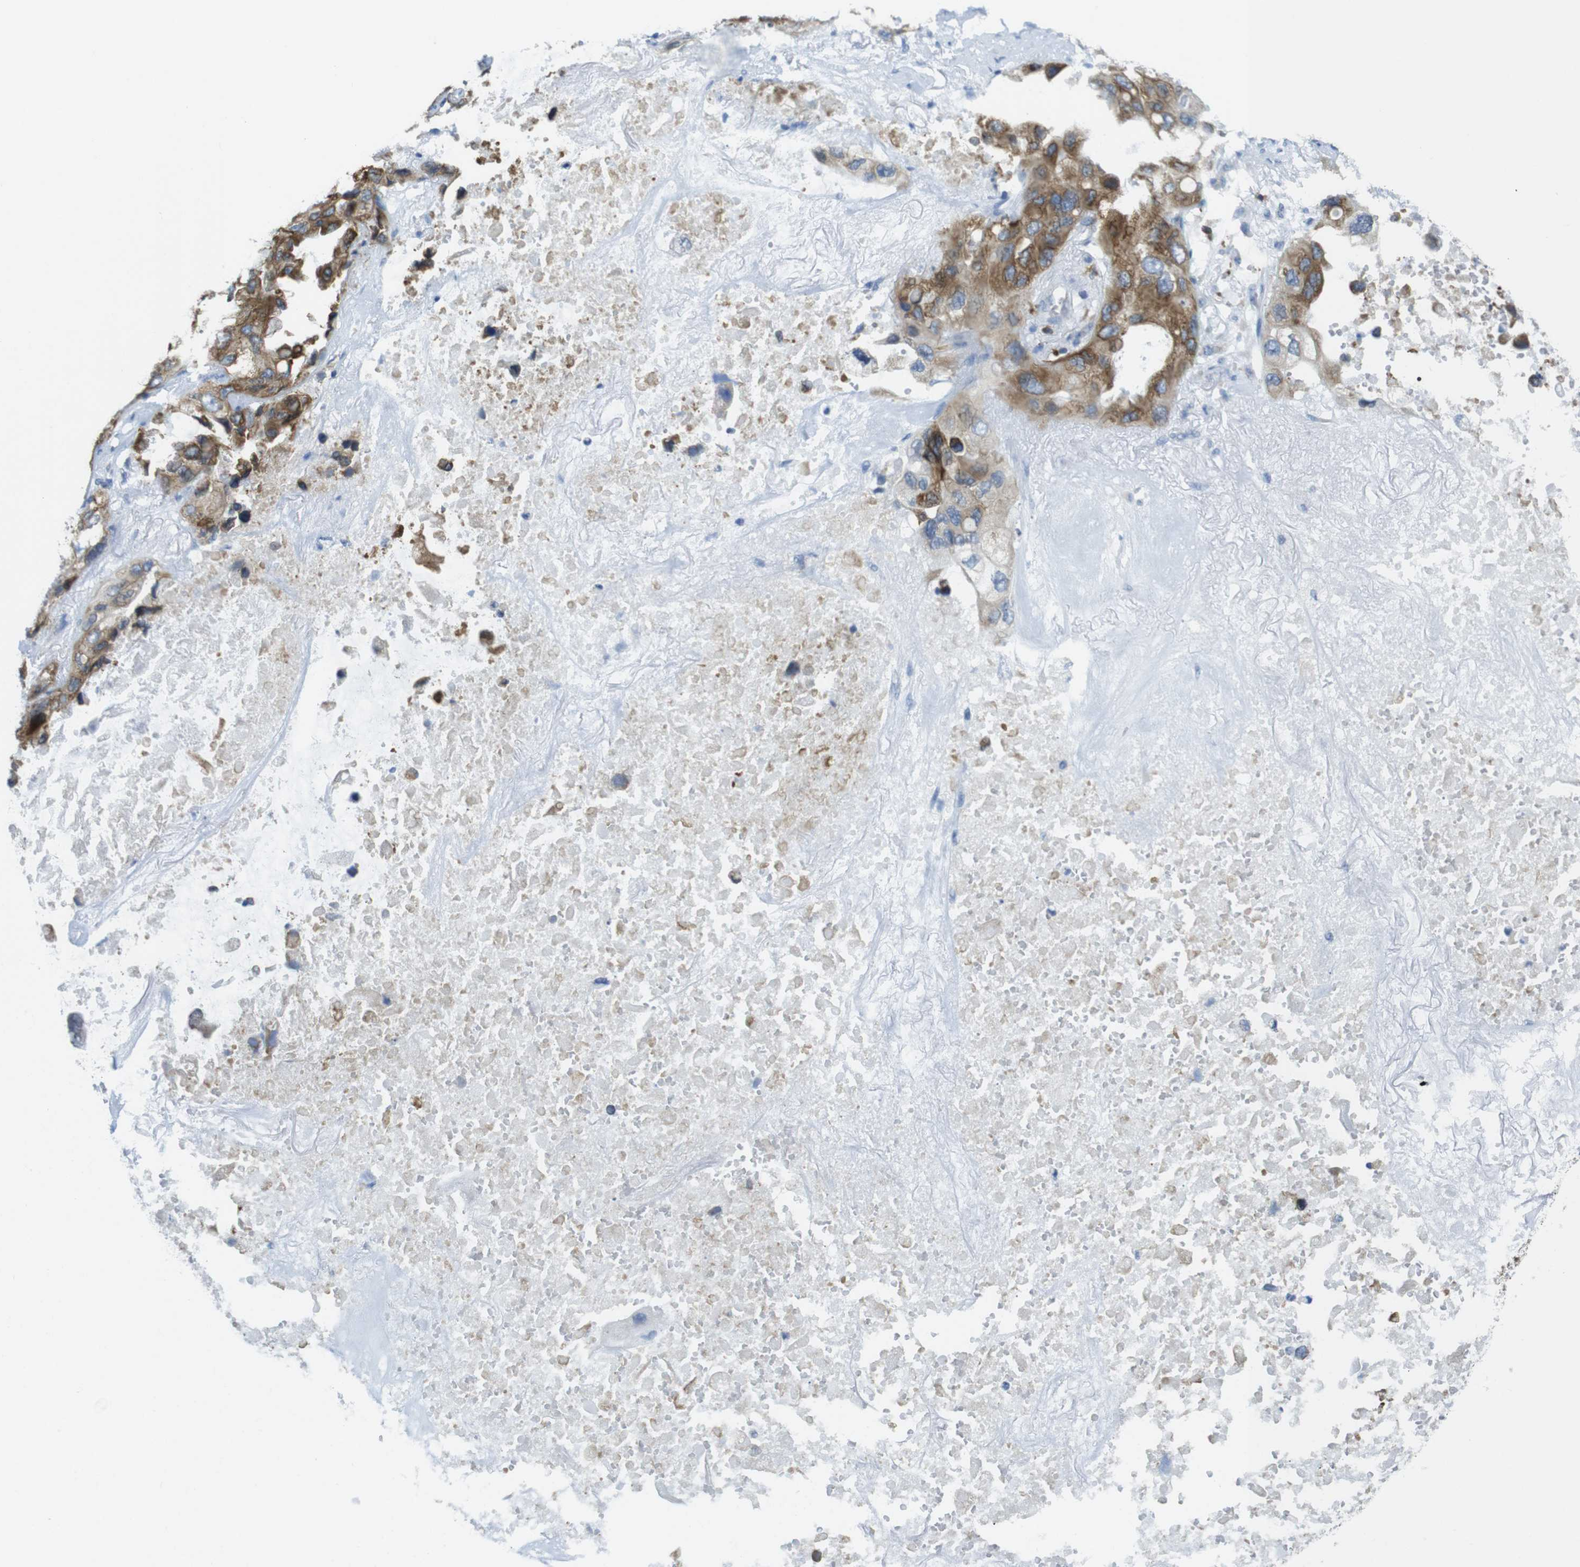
{"staining": {"intensity": "strong", "quantity": ">75%", "location": "cytoplasmic/membranous"}, "tissue": "lung cancer", "cell_type": "Tumor cells", "image_type": "cancer", "snomed": [{"axis": "morphology", "description": "Squamous cell carcinoma, NOS"}, {"axis": "topography", "description": "Lung"}], "caption": "Immunohistochemical staining of lung cancer reveals high levels of strong cytoplasmic/membranous protein expression in approximately >75% of tumor cells.", "gene": "CLPTM1L", "patient": {"sex": "female", "age": 73}}